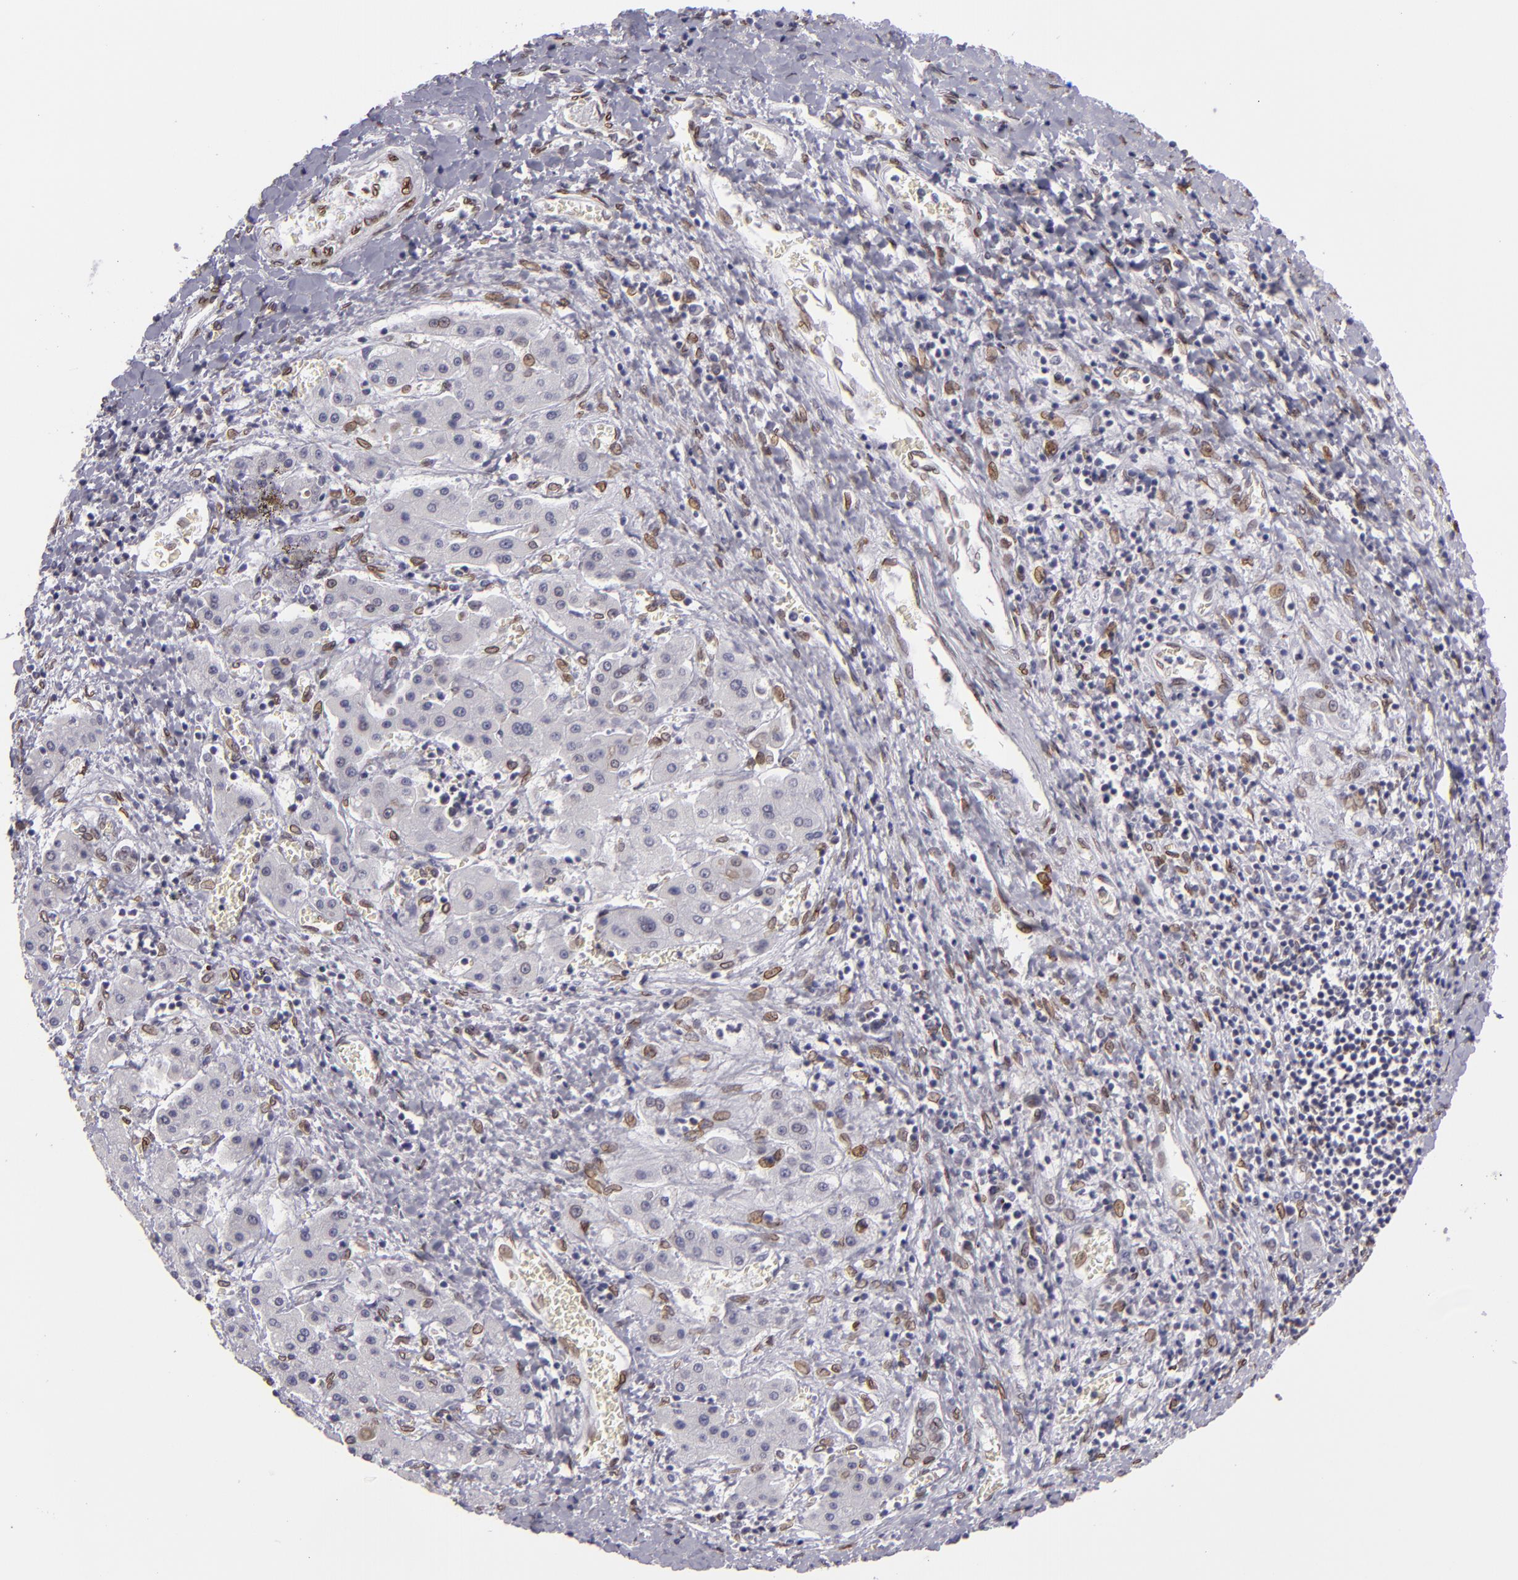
{"staining": {"intensity": "moderate", "quantity": "25%-75%", "location": "nuclear"}, "tissue": "liver cancer", "cell_type": "Tumor cells", "image_type": "cancer", "snomed": [{"axis": "morphology", "description": "Carcinoma, Hepatocellular, NOS"}, {"axis": "topography", "description": "Liver"}], "caption": "Approximately 25%-75% of tumor cells in liver hepatocellular carcinoma exhibit moderate nuclear protein positivity as visualized by brown immunohistochemical staining.", "gene": "EMD", "patient": {"sex": "male", "age": 24}}